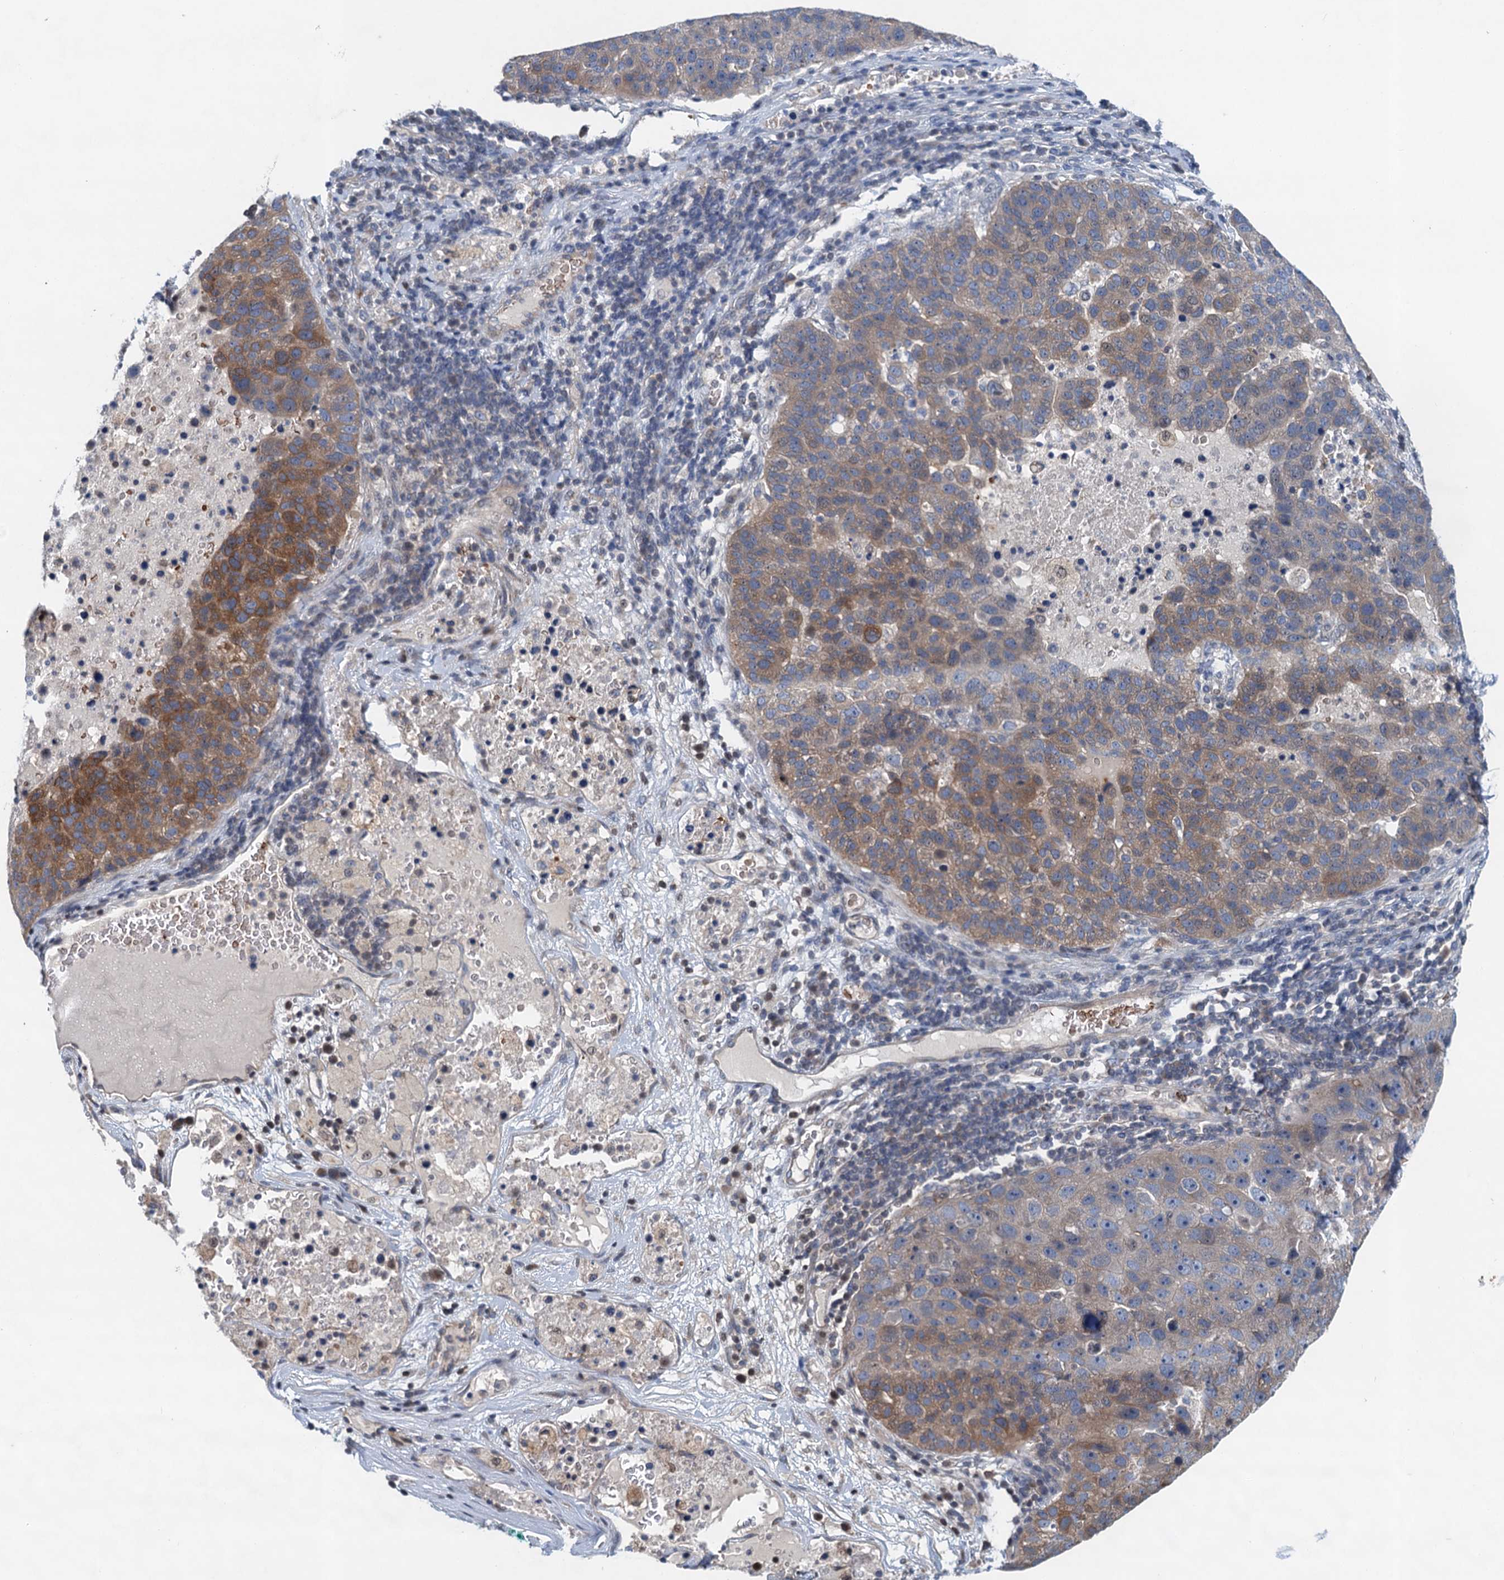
{"staining": {"intensity": "moderate", "quantity": "25%-75%", "location": "cytoplasmic/membranous"}, "tissue": "pancreatic cancer", "cell_type": "Tumor cells", "image_type": "cancer", "snomed": [{"axis": "morphology", "description": "Adenocarcinoma, NOS"}, {"axis": "topography", "description": "Pancreas"}], "caption": "Immunohistochemistry of pancreatic cancer displays medium levels of moderate cytoplasmic/membranous positivity in approximately 25%-75% of tumor cells.", "gene": "NBEA", "patient": {"sex": "female", "age": 61}}